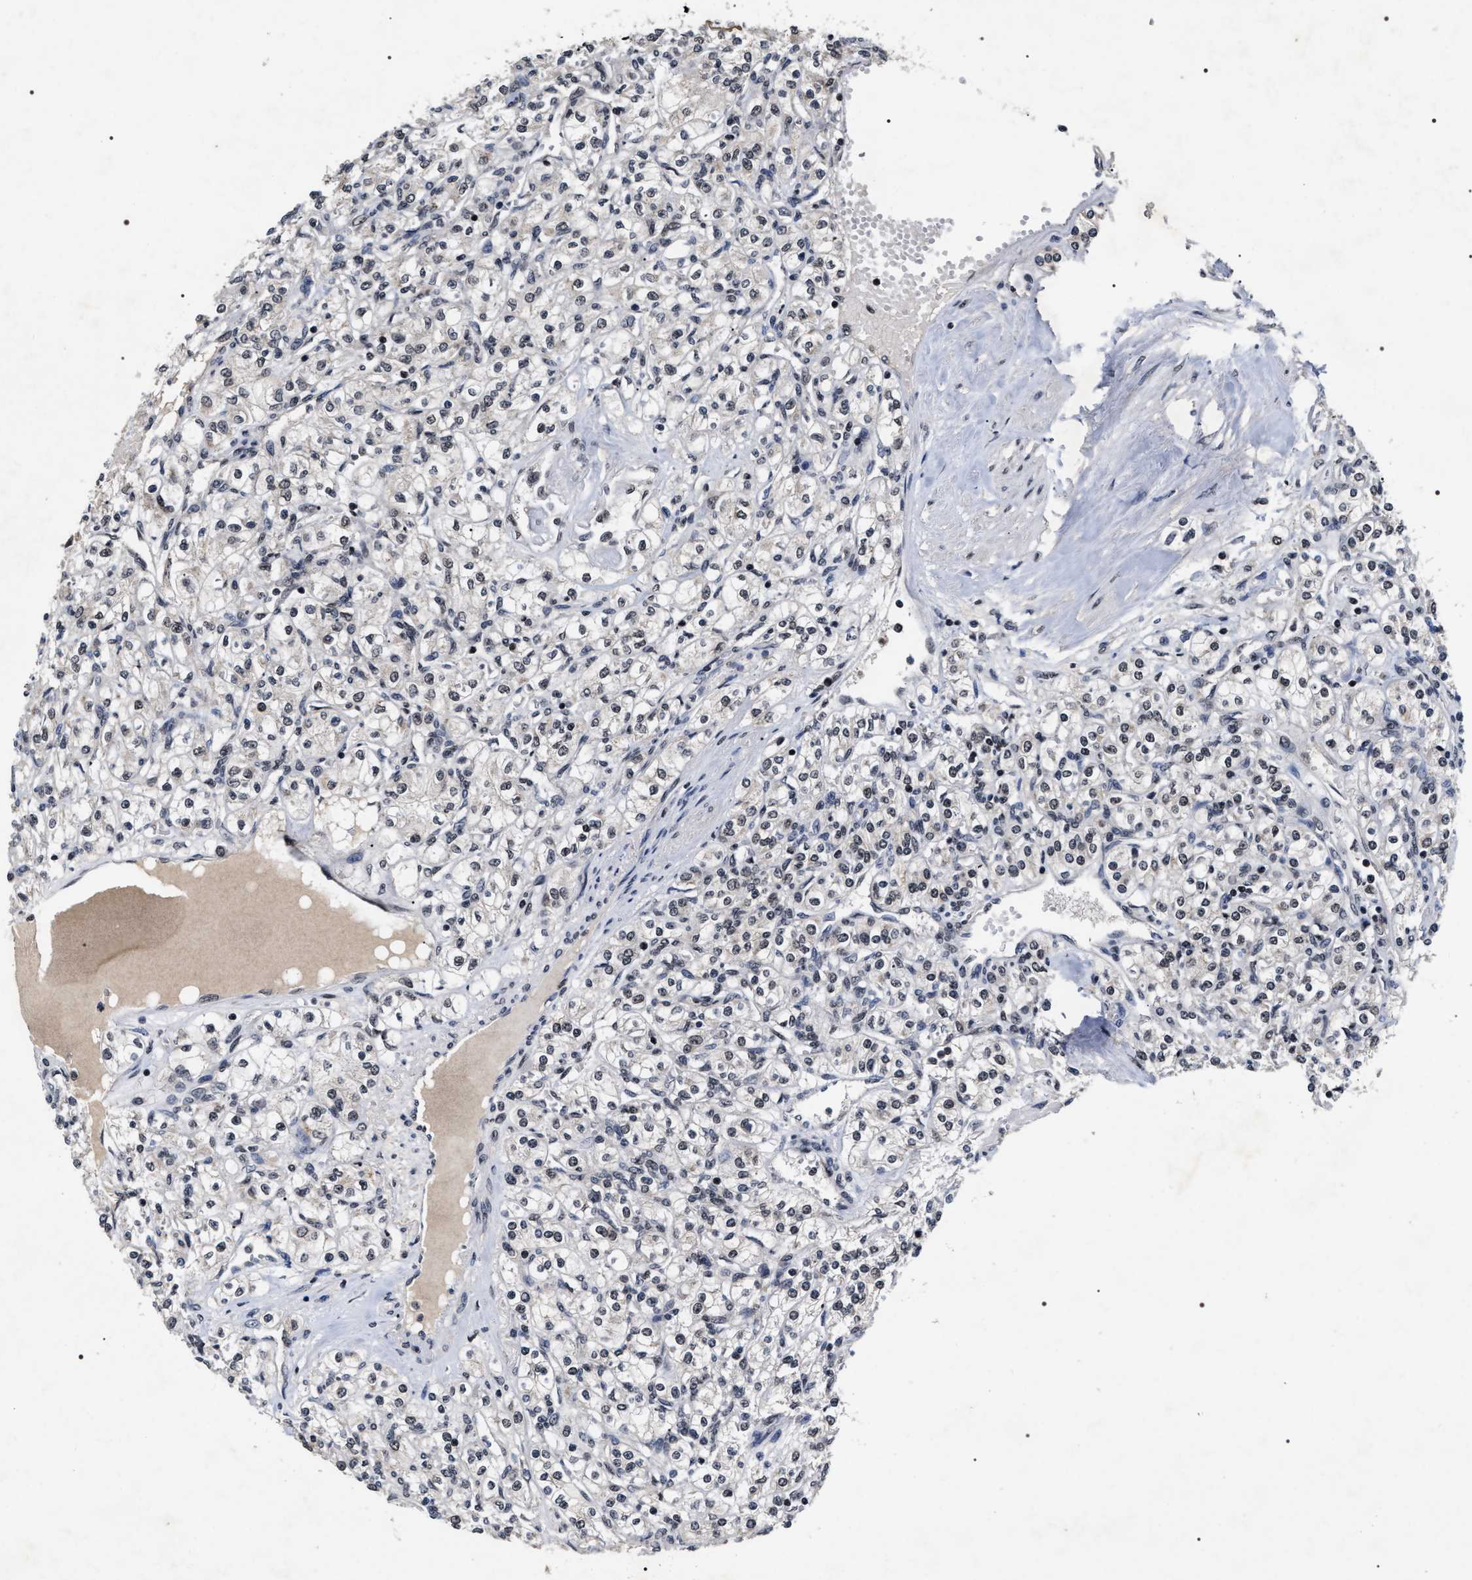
{"staining": {"intensity": "weak", "quantity": "25%-75%", "location": "nuclear"}, "tissue": "renal cancer", "cell_type": "Tumor cells", "image_type": "cancer", "snomed": [{"axis": "morphology", "description": "Adenocarcinoma, NOS"}, {"axis": "topography", "description": "Kidney"}], "caption": "The histopathology image demonstrates staining of renal adenocarcinoma, revealing weak nuclear protein staining (brown color) within tumor cells.", "gene": "RRP1B", "patient": {"sex": "male", "age": 77}}